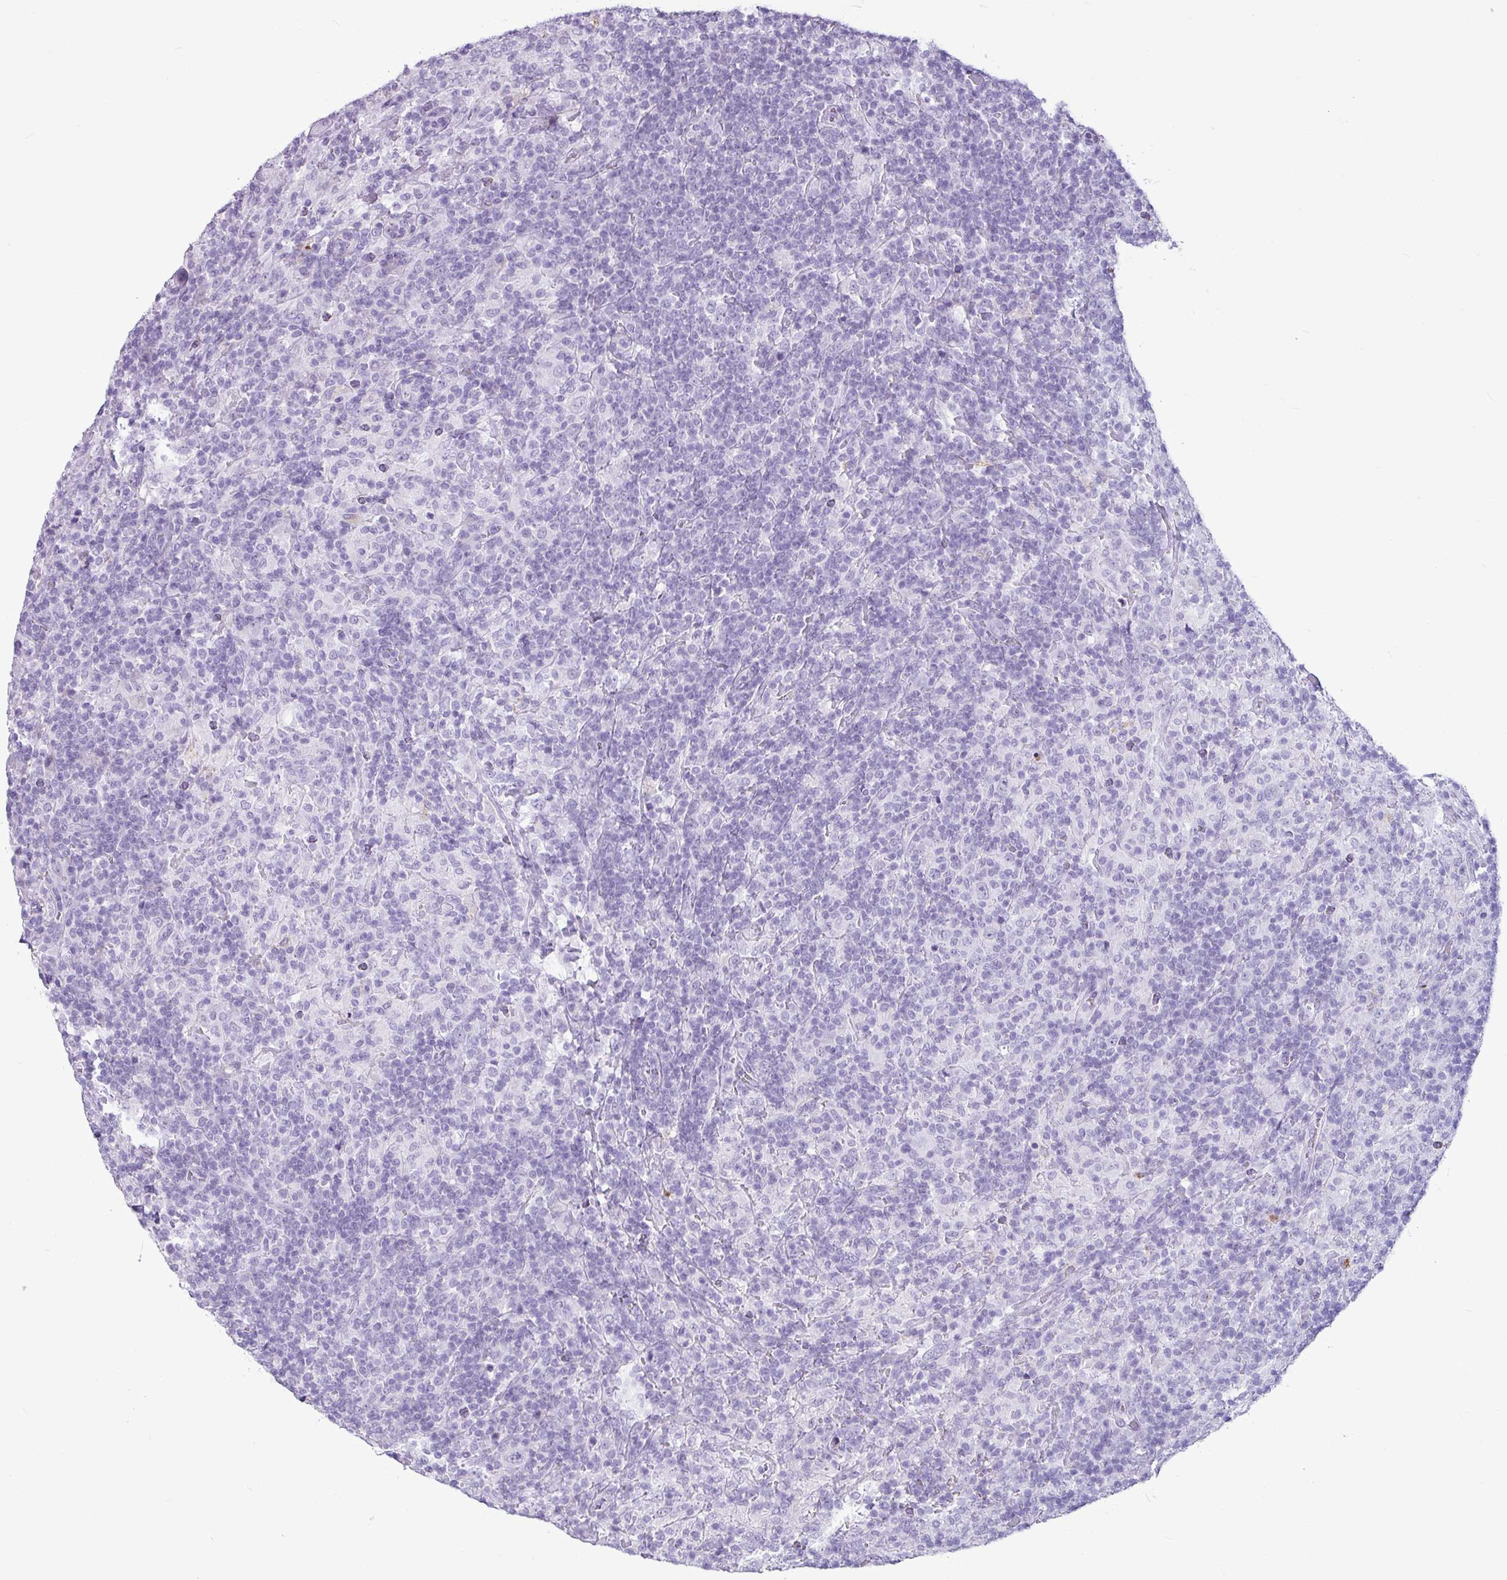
{"staining": {"intensity": "negative", "quantity": "none", "location": "none"}, "tissue": "lymphoma", "cell_type": "Tumor cells", "image_type": "cancer", "snomed": [{"axis": "morphology", "description": "Hodgkin's disease, NOS"}, {"axis": "topography", "description": "Lymph node"}], "caption": "Lymphoma was stained to show a protein in brown. There is no significant expression in tumor cells. (Brightfield microscopy of DAB (3,3'-diaminobenzidine) IHC at high magnification).", "gene": "AMY1B", "patient": {"sex": "male", "age": 70}}